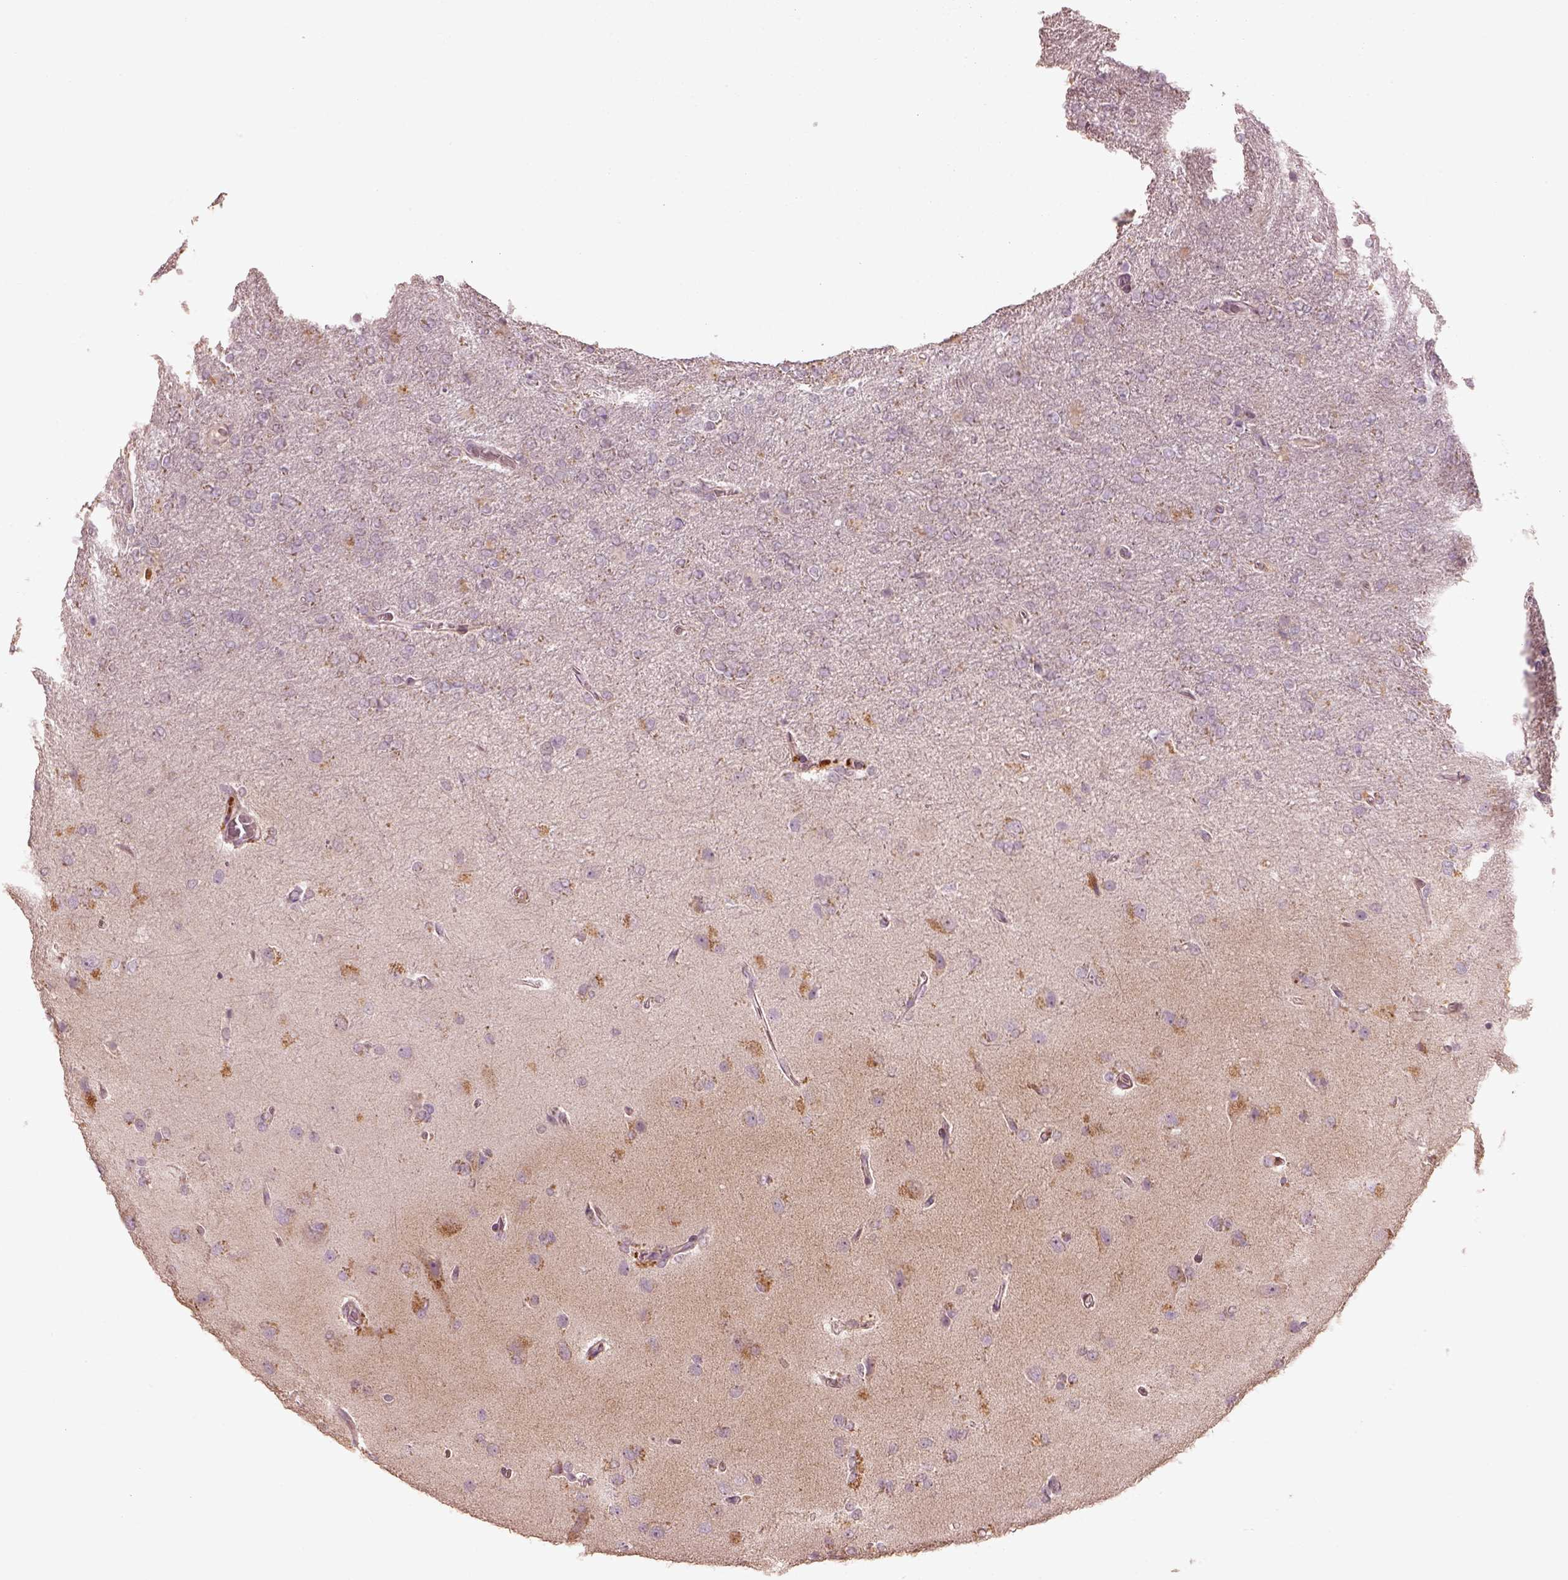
{"staining": {"intensity": "negative", "quantity": "none", "location": "none"}, "tissue": "glioma", "cell_type": "Tumor cells", "image_type": "cancer", "snomed": [{"axis": "morphology", "description": "Glioma, malignant, High grade"}, {"axis": "topography", "description": "Cerebral cortex"}], "caption": "There is no significant positivity in tumor cells of malignant high-grade glioma. The staining is performed using DAB (3,3'-diaminobenzidine) brown chromogen with nuclei counter-stained in using hematoxylin.", "gene": "SLC25A46", "patient": {"sex": "male", "age": 70}}